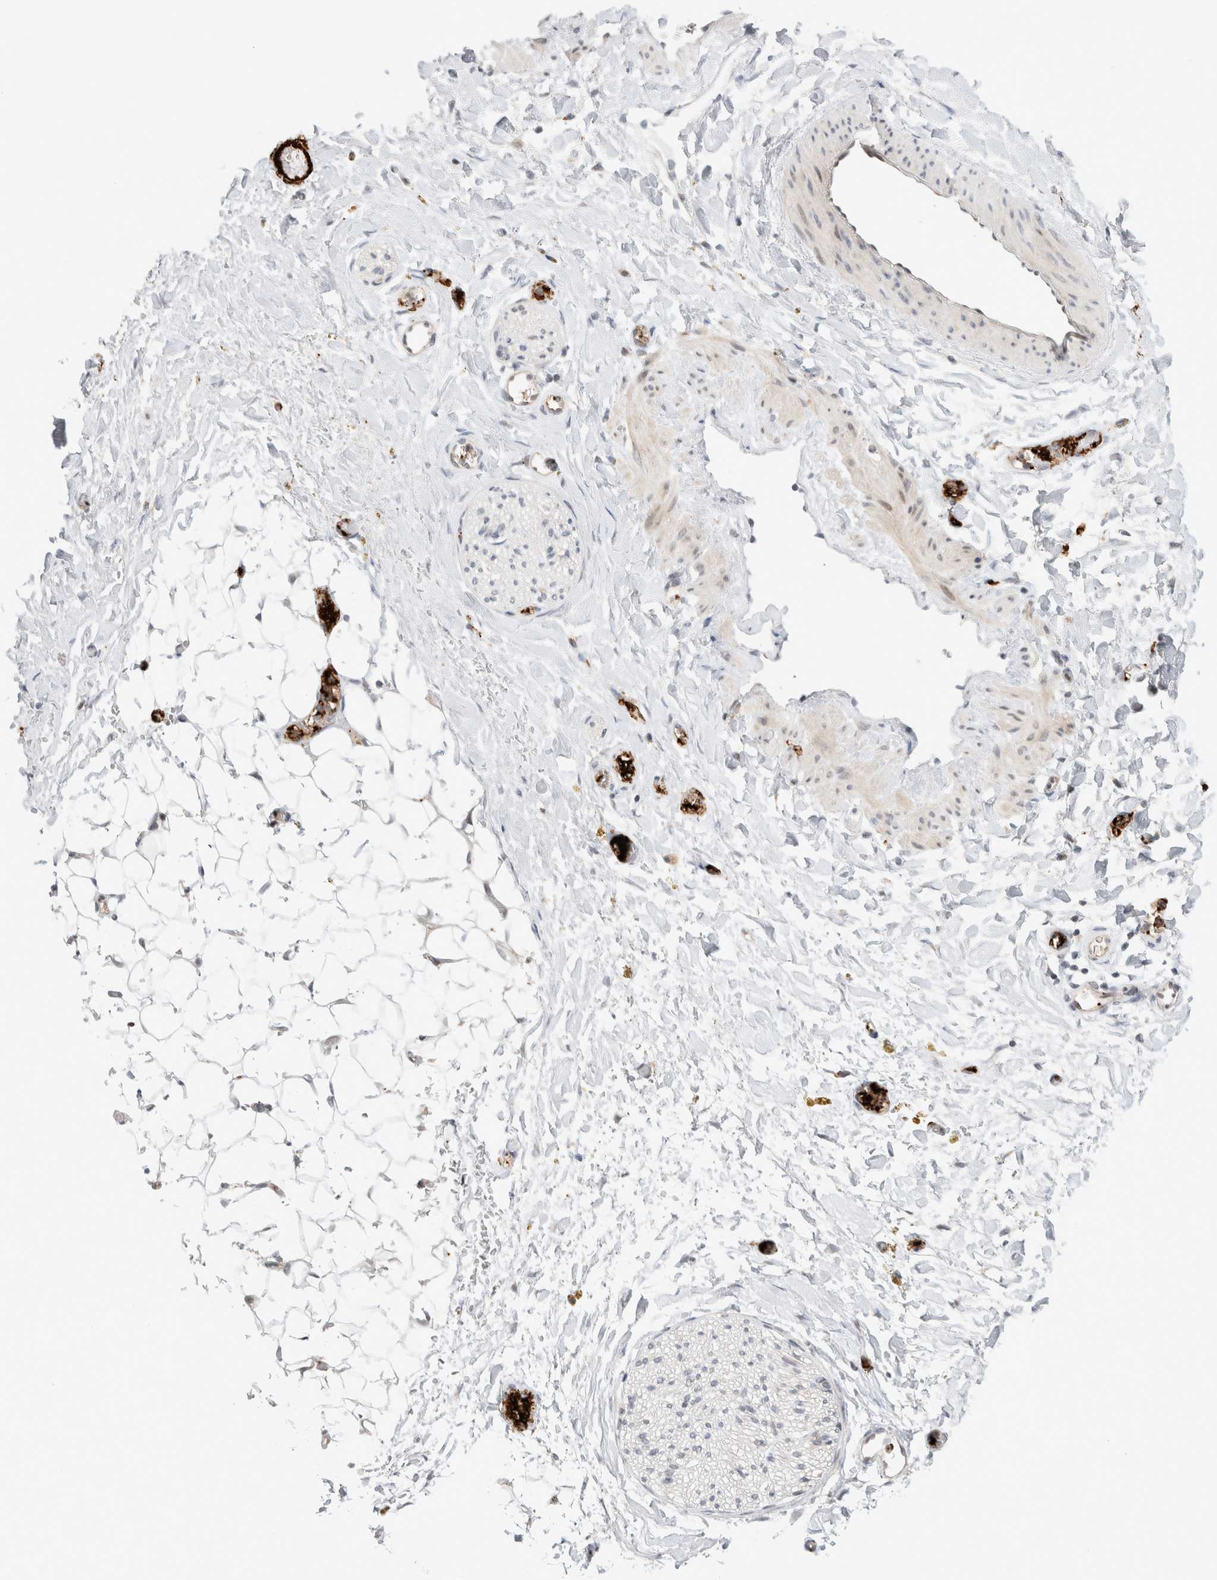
{"staining": {"intensity": "negative", "quantity": "none", "location": "none"}, "tissue": "adipose tissue", "cell_type": "Adipocytes", "image_type": "normal", "snomed": [{"axis": "morphology", "description": "Normal tissue, NOS"}, {"axis": "topography", "description": "Kidney"}, {"axis": "topography", "description": "Peripheral nerve tissue"}], "caption": "Adipocytes are negative for brown protein staining in unremarkable adipose tissue. (Immunohistochemistry, brightfield microscopy, high magnification).", "gene": "VPS28", "patient": {"sex": "male", "age": 7}}